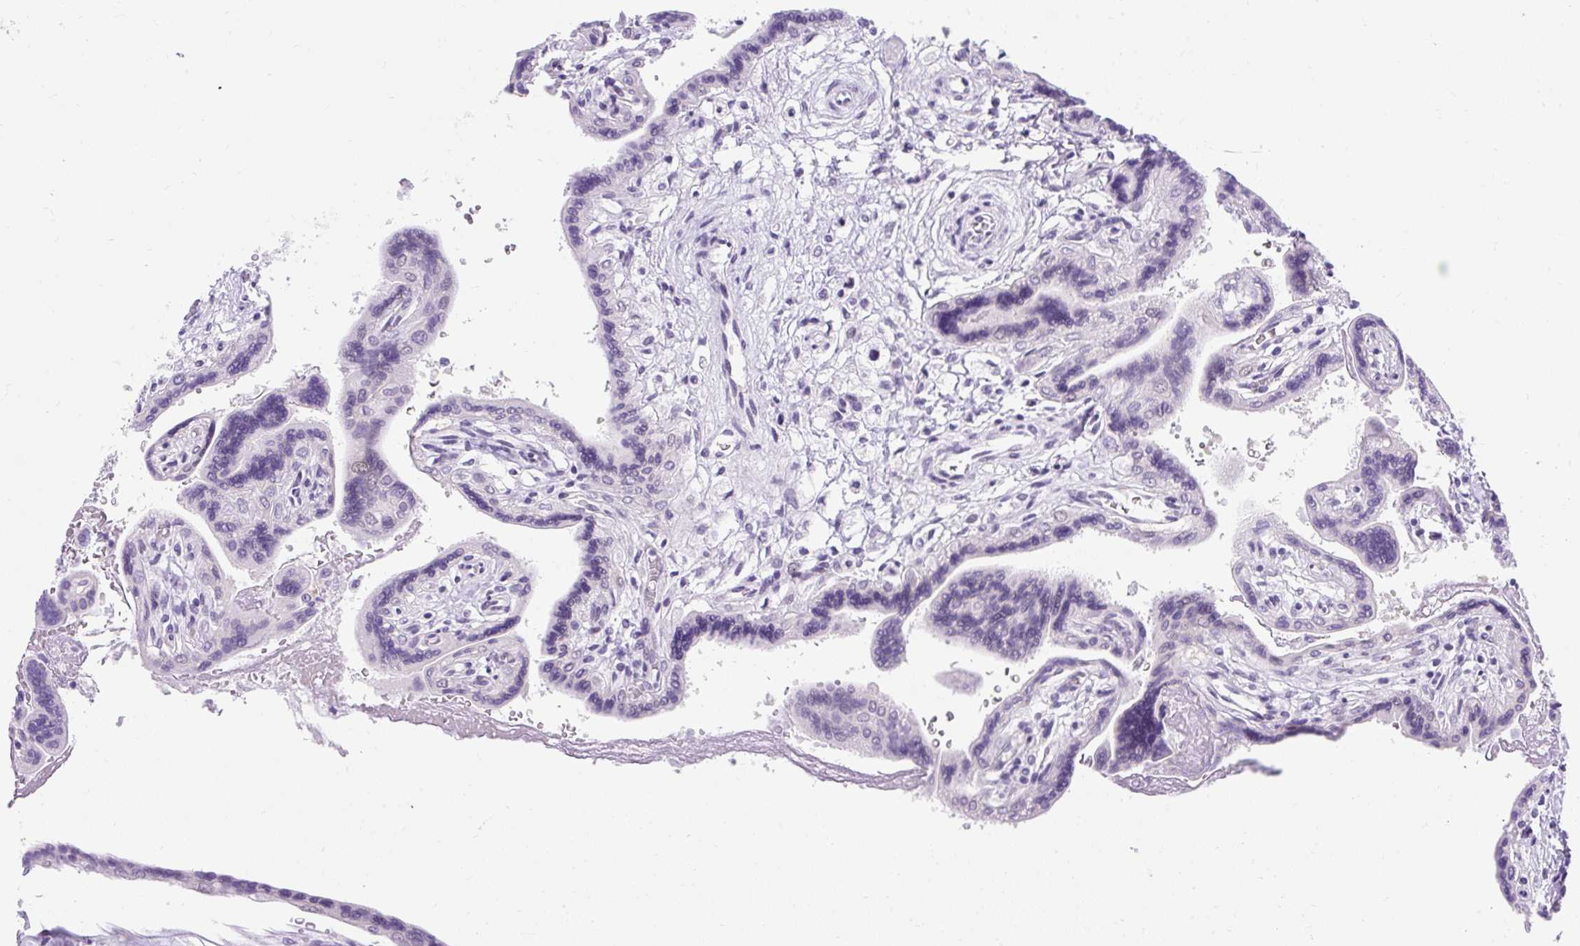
{"staining": {"intensity": "weak", "quantity": "<25%", "location": "cytoplasmic/membranous"}, "tissue": "placenta", "cell_type": "Trophoblastic cells", "image_type": "normal", "snomed": [{"axis": "morphology", "description": "Normal tissue, NOS"}, {"axis": "topography", "description": "Placenta"}], "caption": "A micrograph of human placenta is negative for staining in trophoblastic cells. (DAB immunohistochemistry visualized using brightfield microscopy, high magnification).", "gene": "GOLGA8A", "patient": {"sex": "female", "age": 37}}